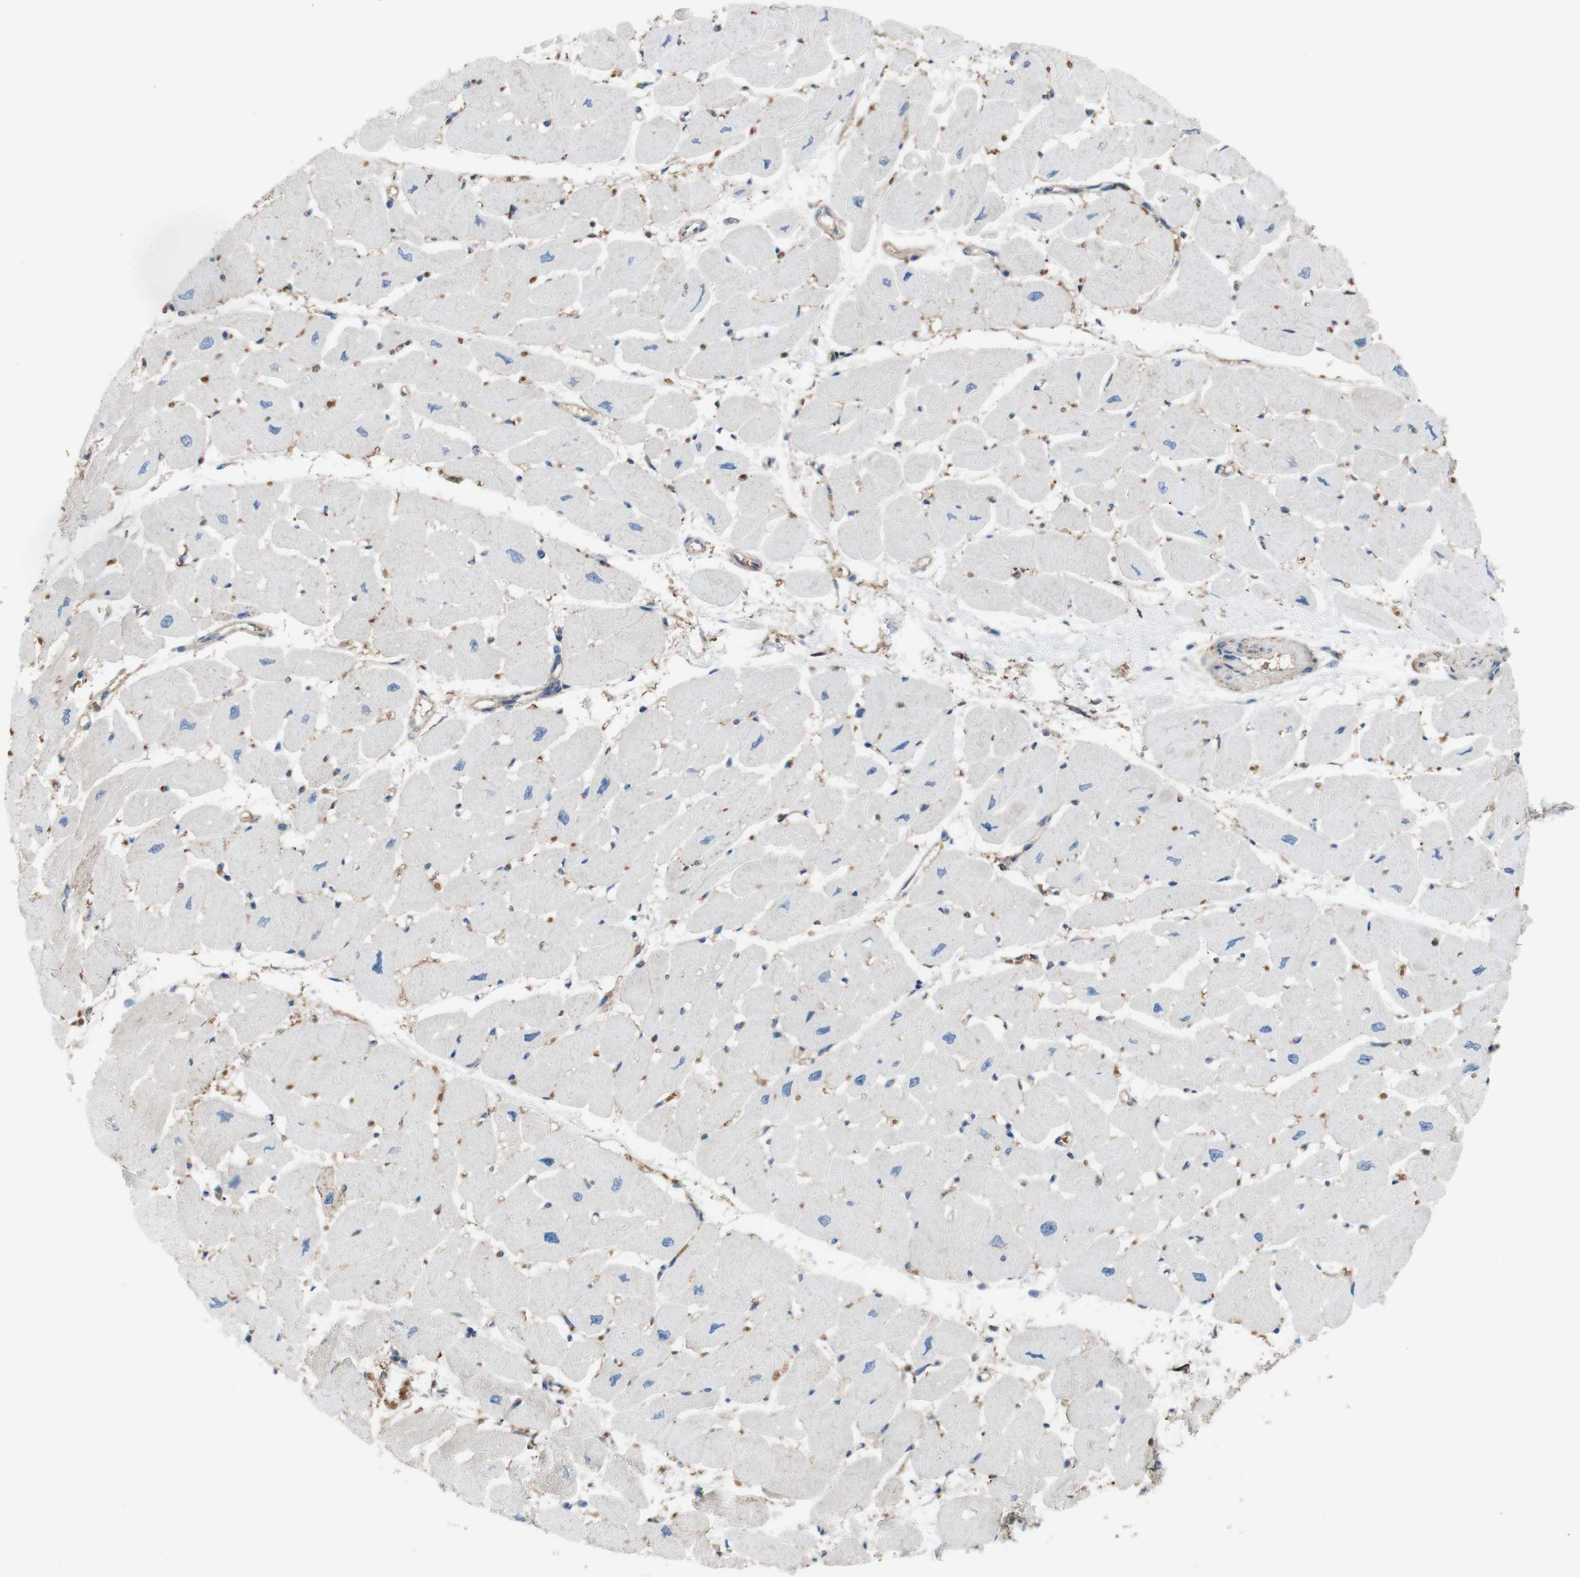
{"staining": {"intensity": "negative", "quantity": "none", "location": "none"}, "tissue": "heart muscle", "cell_type": "Cardiomyocytes", "image_type": "normal", "snomed": [{"axis": "morphology", "description": "Normal tissue, NOS"}, {"axis": "topography", "description": "Heart"}], "caption": "Photomicrograph shows no significant protein staining in cardiomyocytes of unremarkable heart muscle.", "gene": "ATP2B1", "patient": {"sex": "female", "age": 54}}